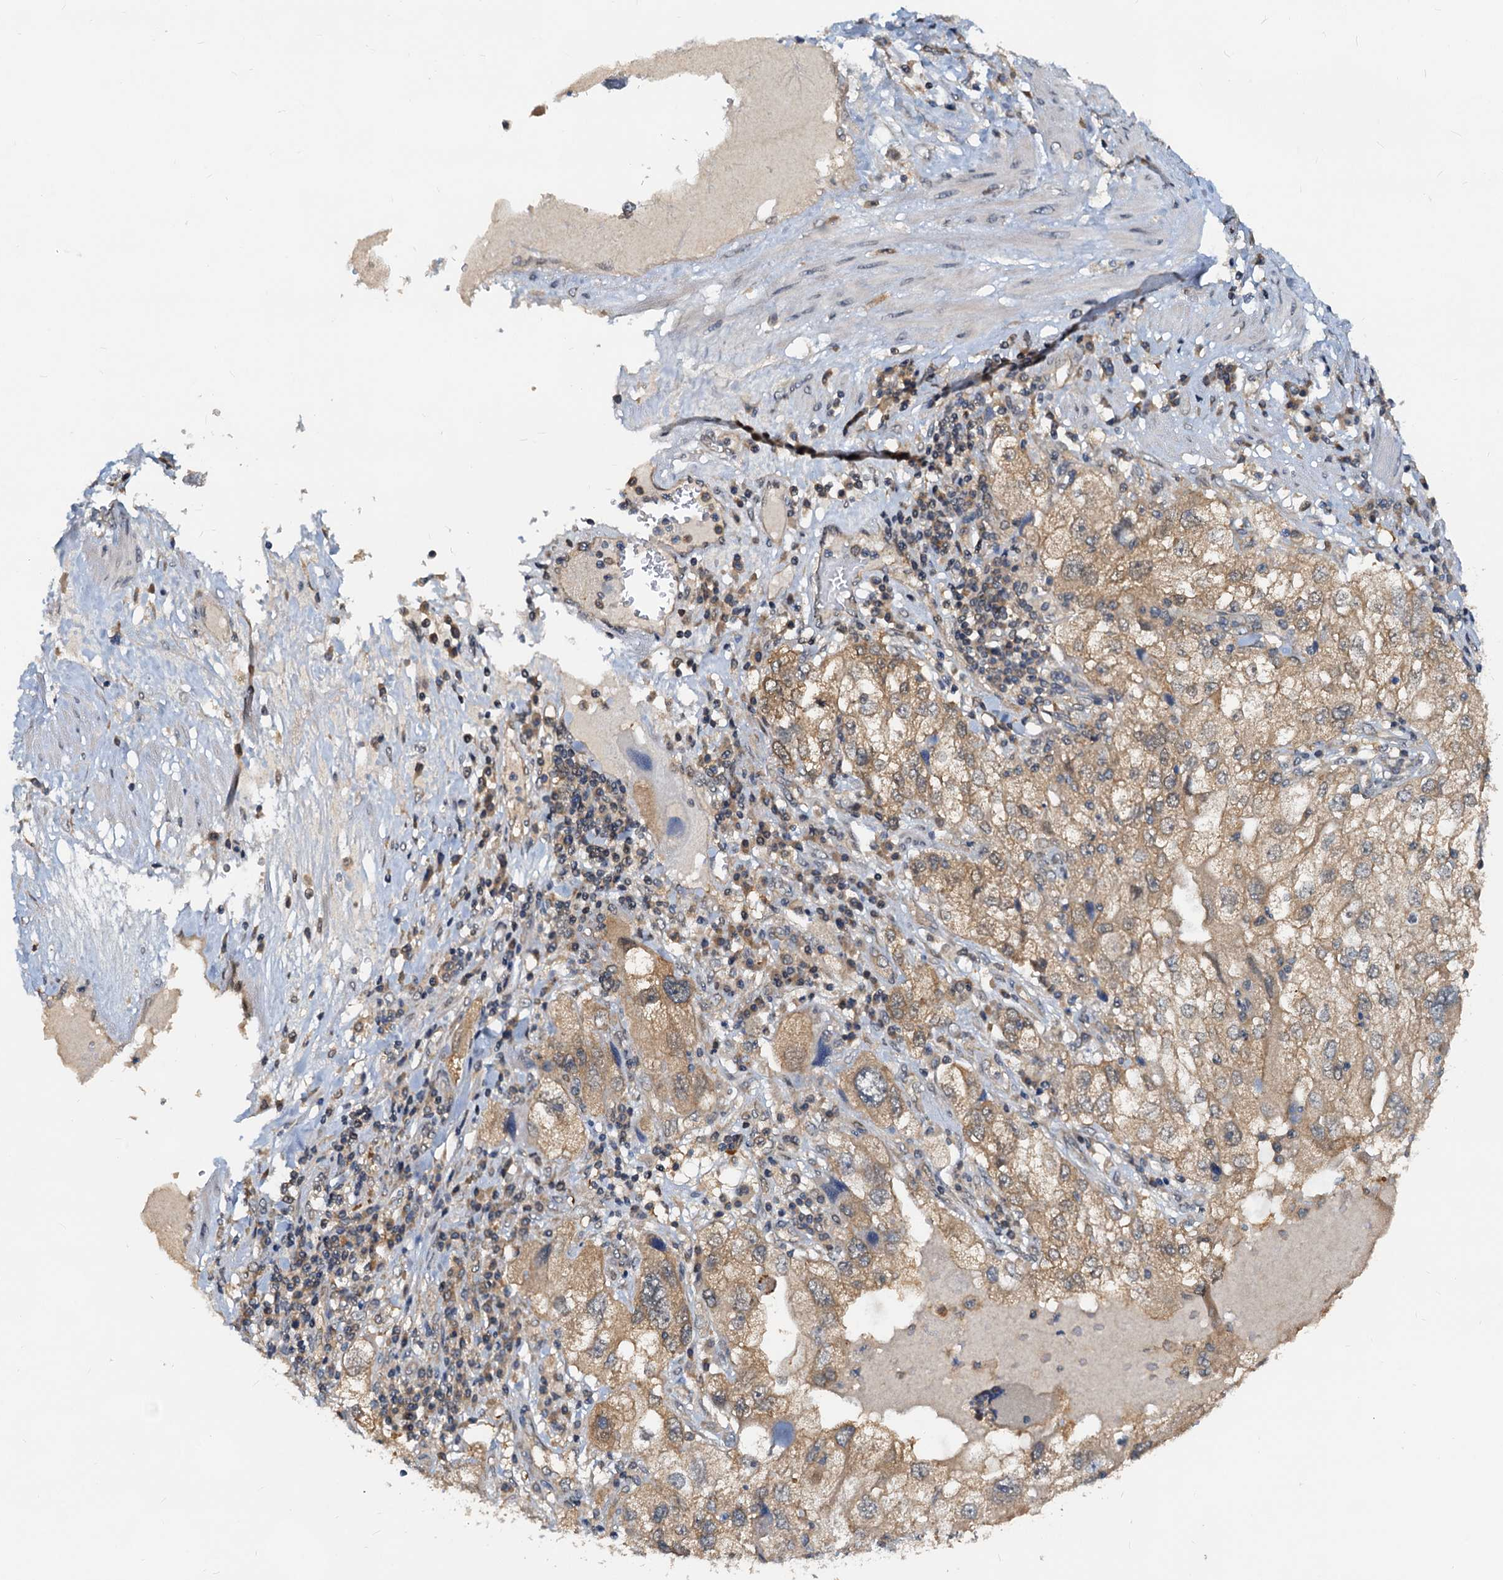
{"staining": {"intensity": "moderate", "quantity": "<25%", "location": "cytoplasmic/membranous"}, "tissue": "endometrial cancer", "cell_type": "Tumor cells", "image_type": "cancer", "snomed": [{"axis": "morphology", "description": "Adenocarcinoma, NOS"}, {"axis": "topography", "description": "Endometrium"}], "caption": "Adenocarcinoma (endometrial) stained with DAB immunohistochemistry (IHC) reveals low levels of moderate cytoplasmic/membranous staining in about <25% of tumor cells. The protein of interest is stained brown, and the nuclei are stained in blue (DAB IHC with brightfield microscopy, high magnification).", "gene": "PTGES3", "patient": {"sex": "female", "age": 49}}